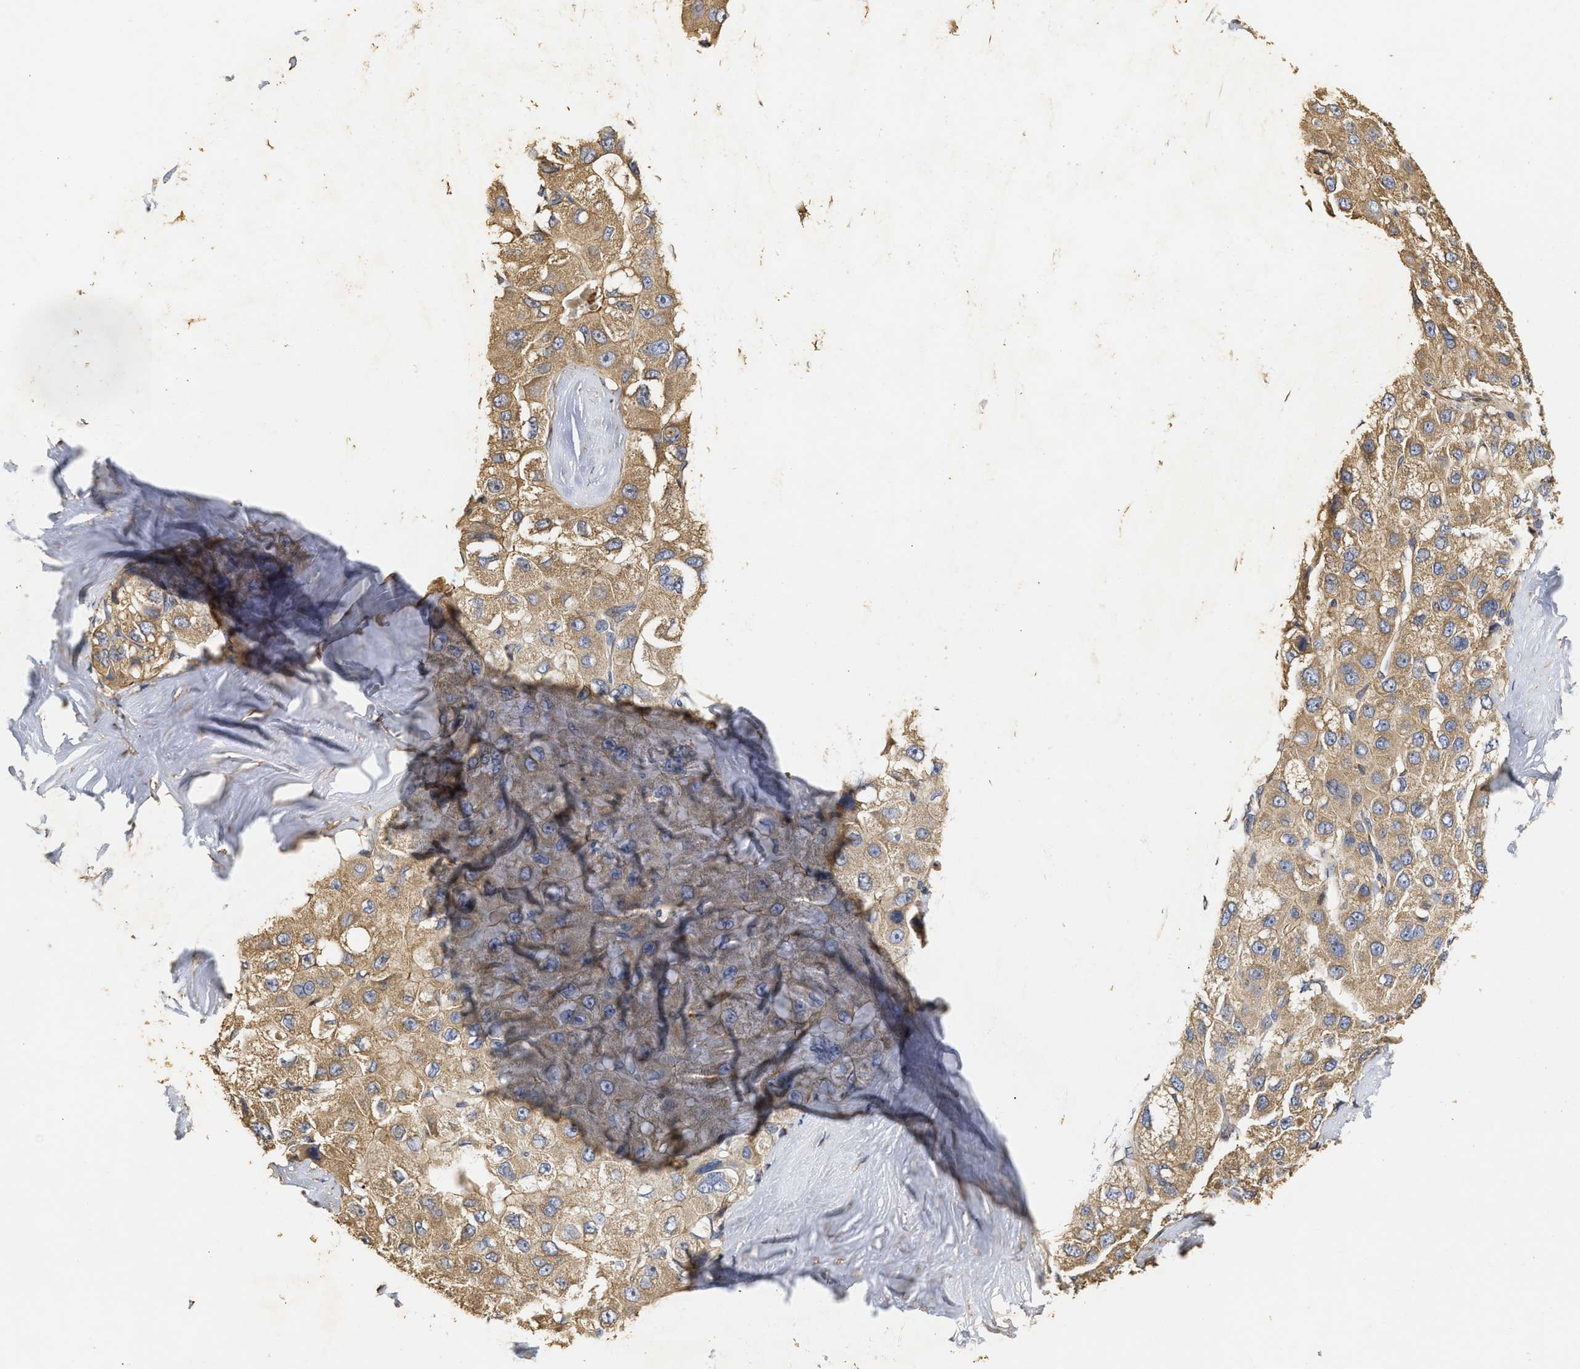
{"staining": {"intensity": "moderate", "quantity": ">75%", "location": "cytoplasmic/membranous"}, "tissue": "liver cancer", "cell_type": "Tumor cells", "image_type": "cancer", "snomed": [{"axis": "morphology", "description": "Carcinoma, Hepatocellular, NOS"}, {"axis": "topography", "description": "Liver"}], "caption": "Liver cancer (hepatocellular carcinoma) stained with DAB immunohistochemistry shows medium levels of moderate cytoplasmic/membranous expression in about >75% of tumor cells.", "gene": "NAV1", "patient": {"sex": "male", "age": 80}}